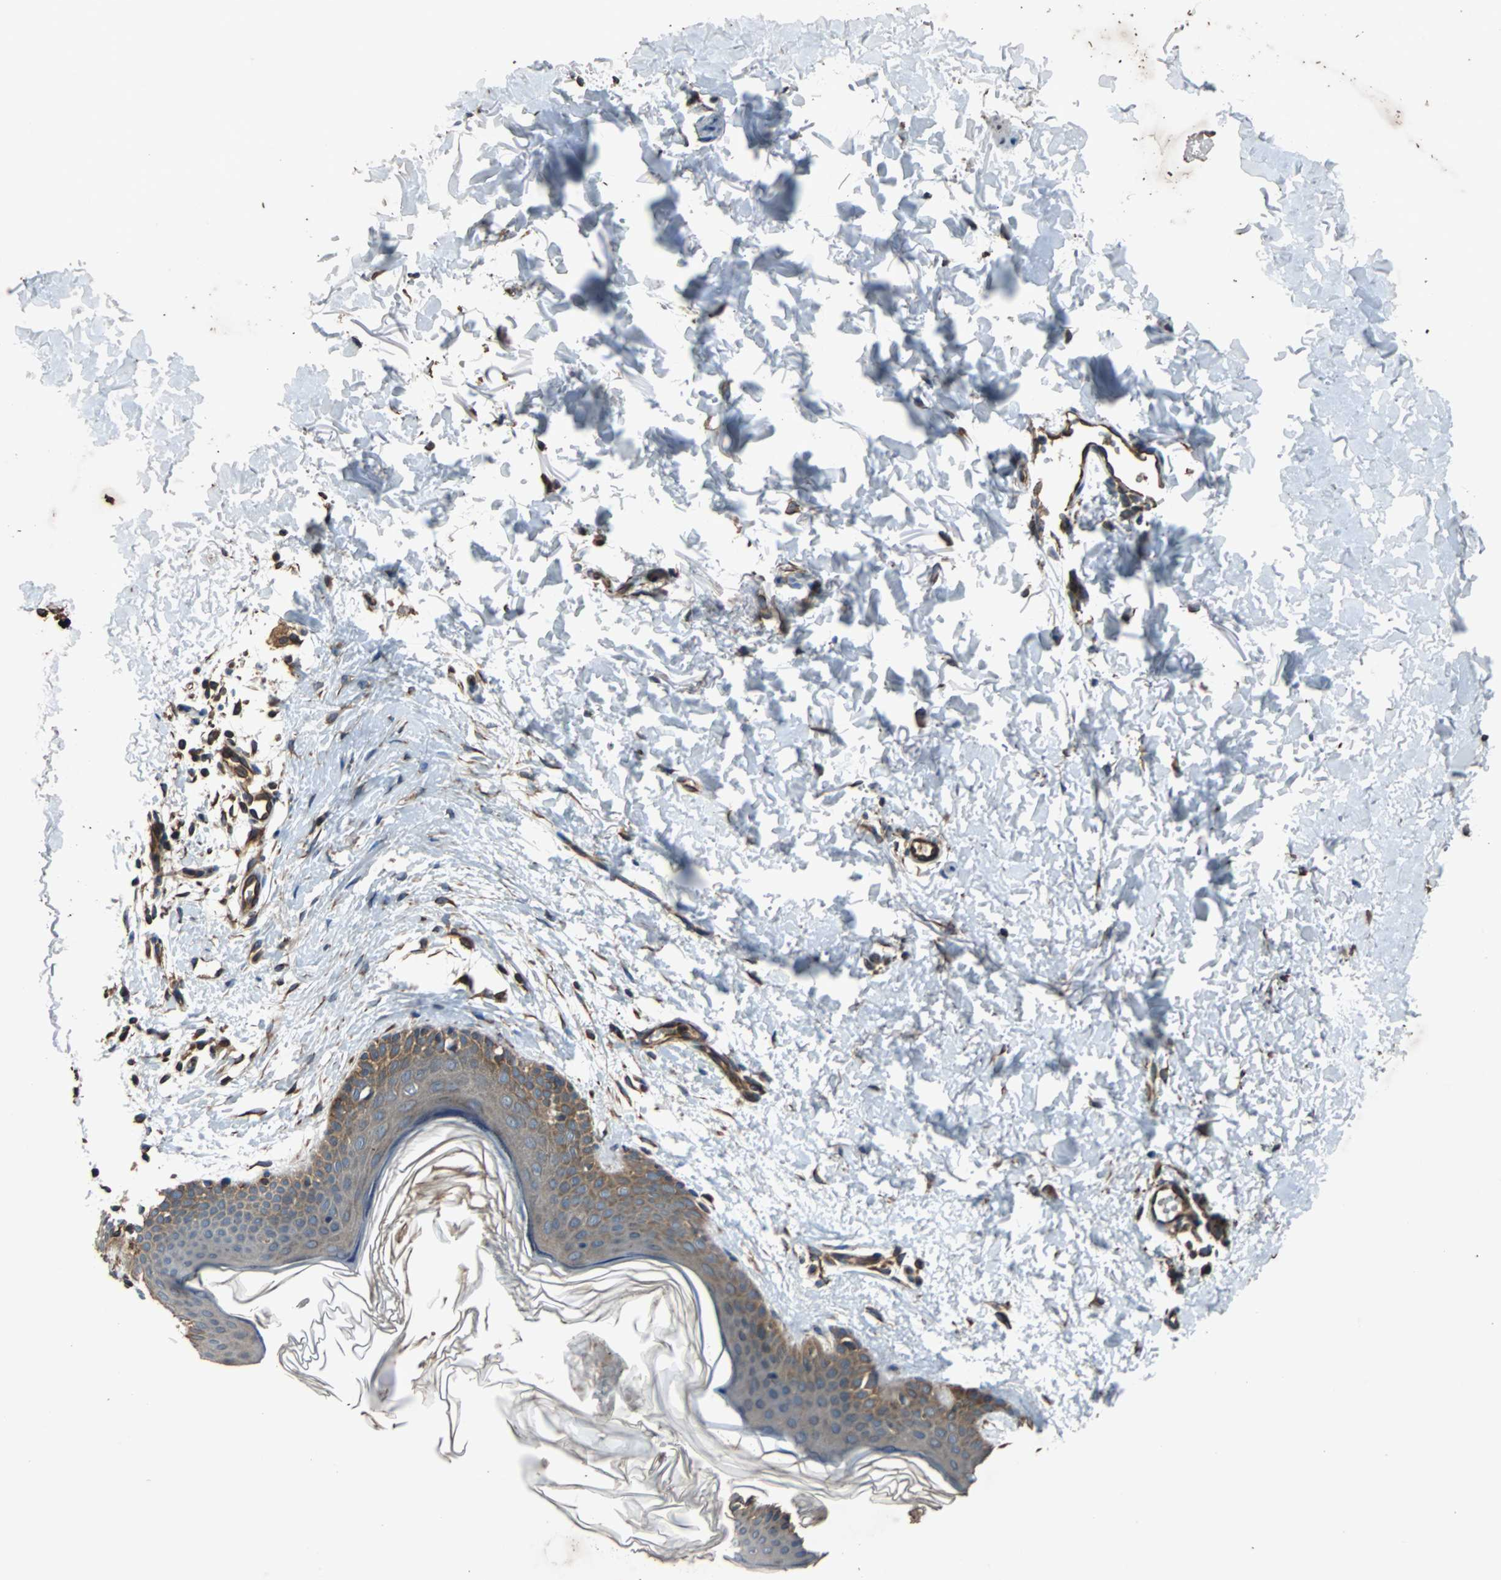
{"staining": {"intensity": "negative", "quantity": "none", "location": "none"}, "tissue": "skin", "cell_type": "Fibroblasts", "image_type": "normal", "snomed": [{"axis": "morphology", "description": "Normal tissue, NOS"}, {"axis": "topography", "description": "Skin"}], "caption": "Immunohistochemistry (IHC) of normal skin shows no positivity in fibroblasts.", "gene": "ACTR3", "patient": {"sex": "female", "age": 56}}